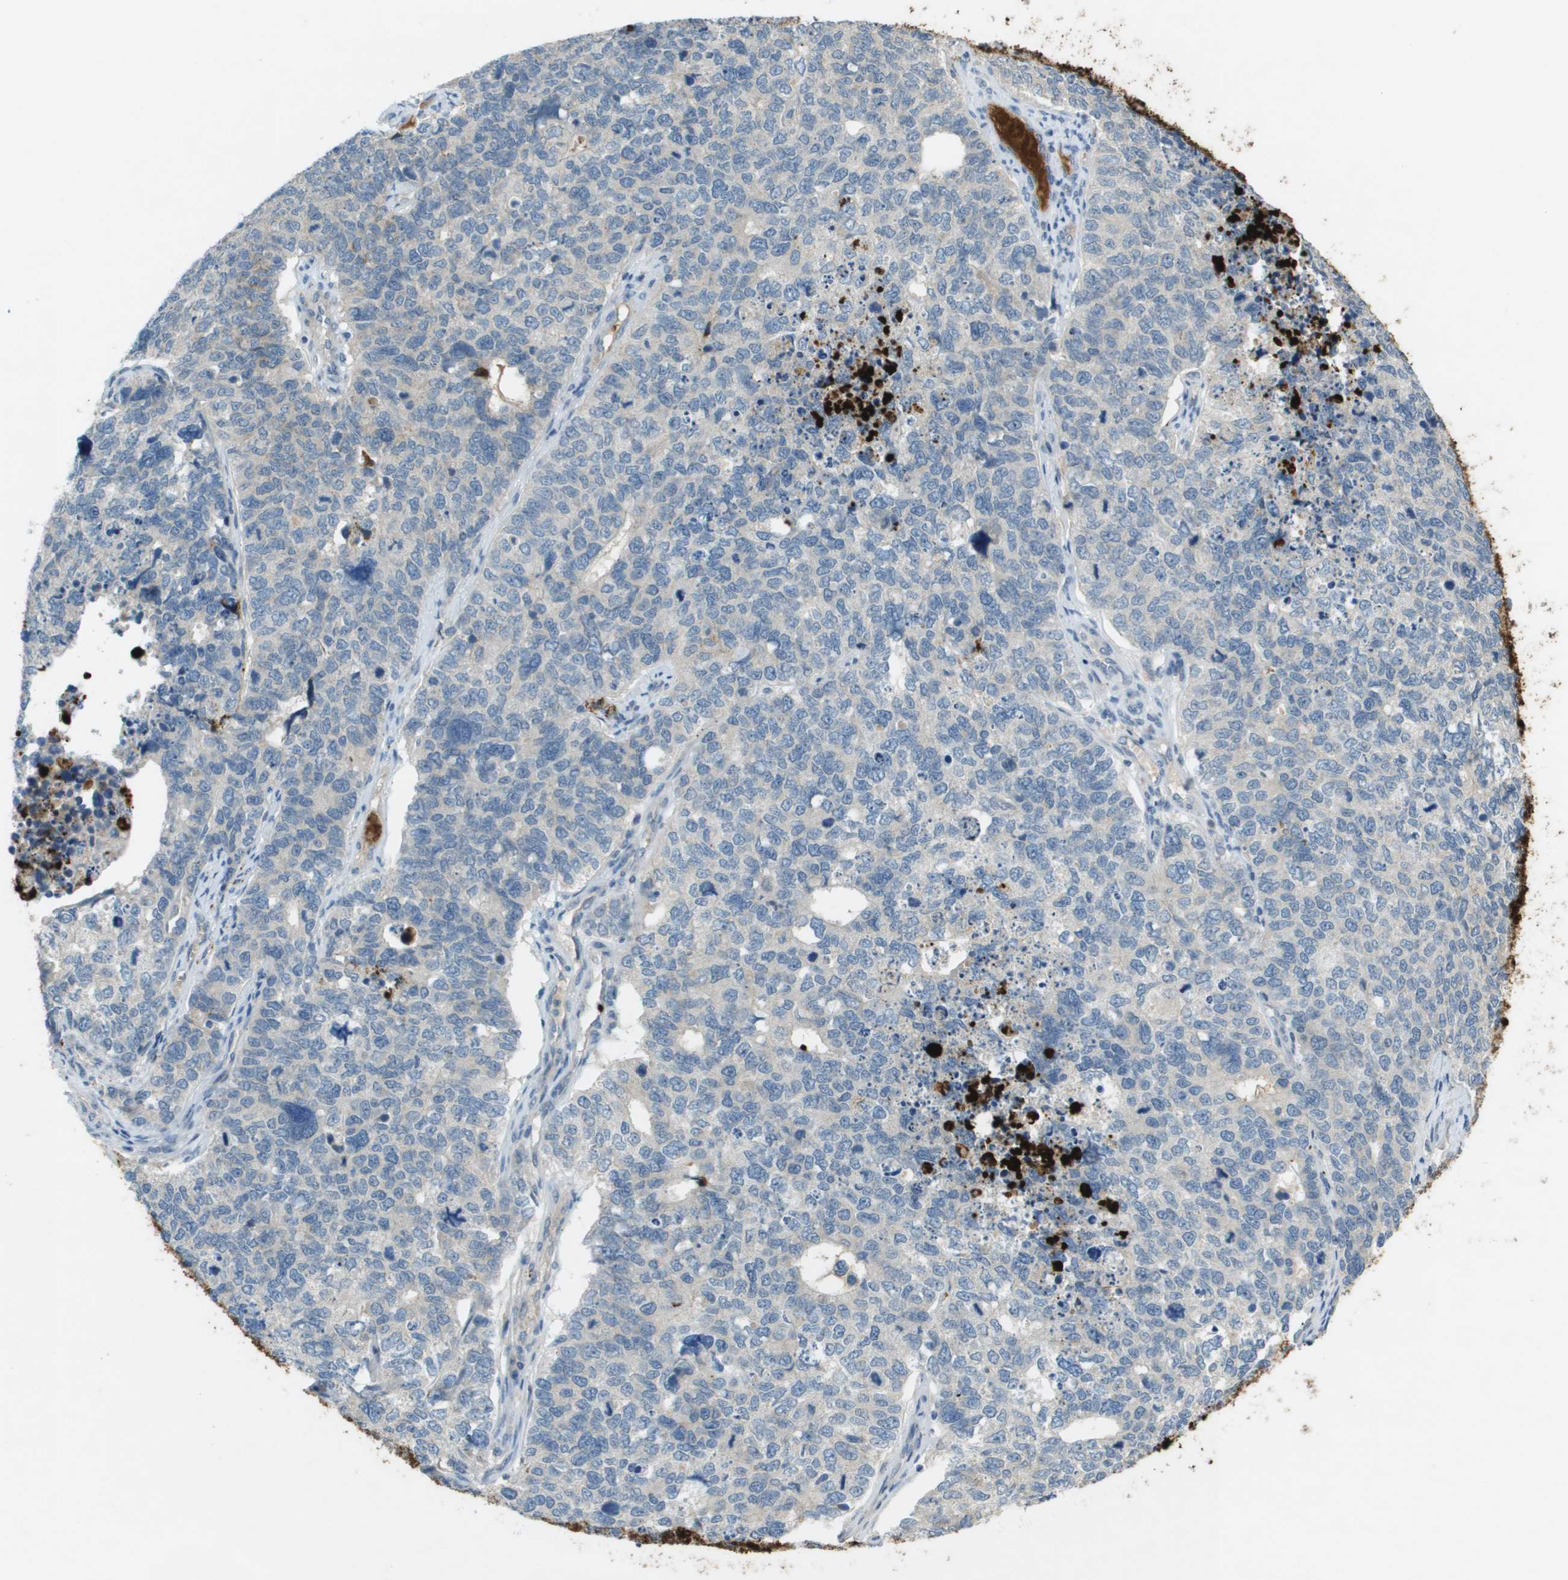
{"staining": {"intensity": "negative", "quantity": "none", "location": "none"}, "tissue": "cervical cancer", "cell_type": "Tumor cells", "image_type": "cancer", "snomed": [{"axis": "morphology", "description": "Squamous cell carcinoma, NOS"}, {"axis": "topography", "description": "Cervix"}], "caption": "Immunohistochemistry histopathology image of squamous cell carcinoma (cervical) stained for a protein (brown), which exhibits no expression in tumor cells.", "gene": "VTN", "patient": {"sex": "female", "age": 63}}